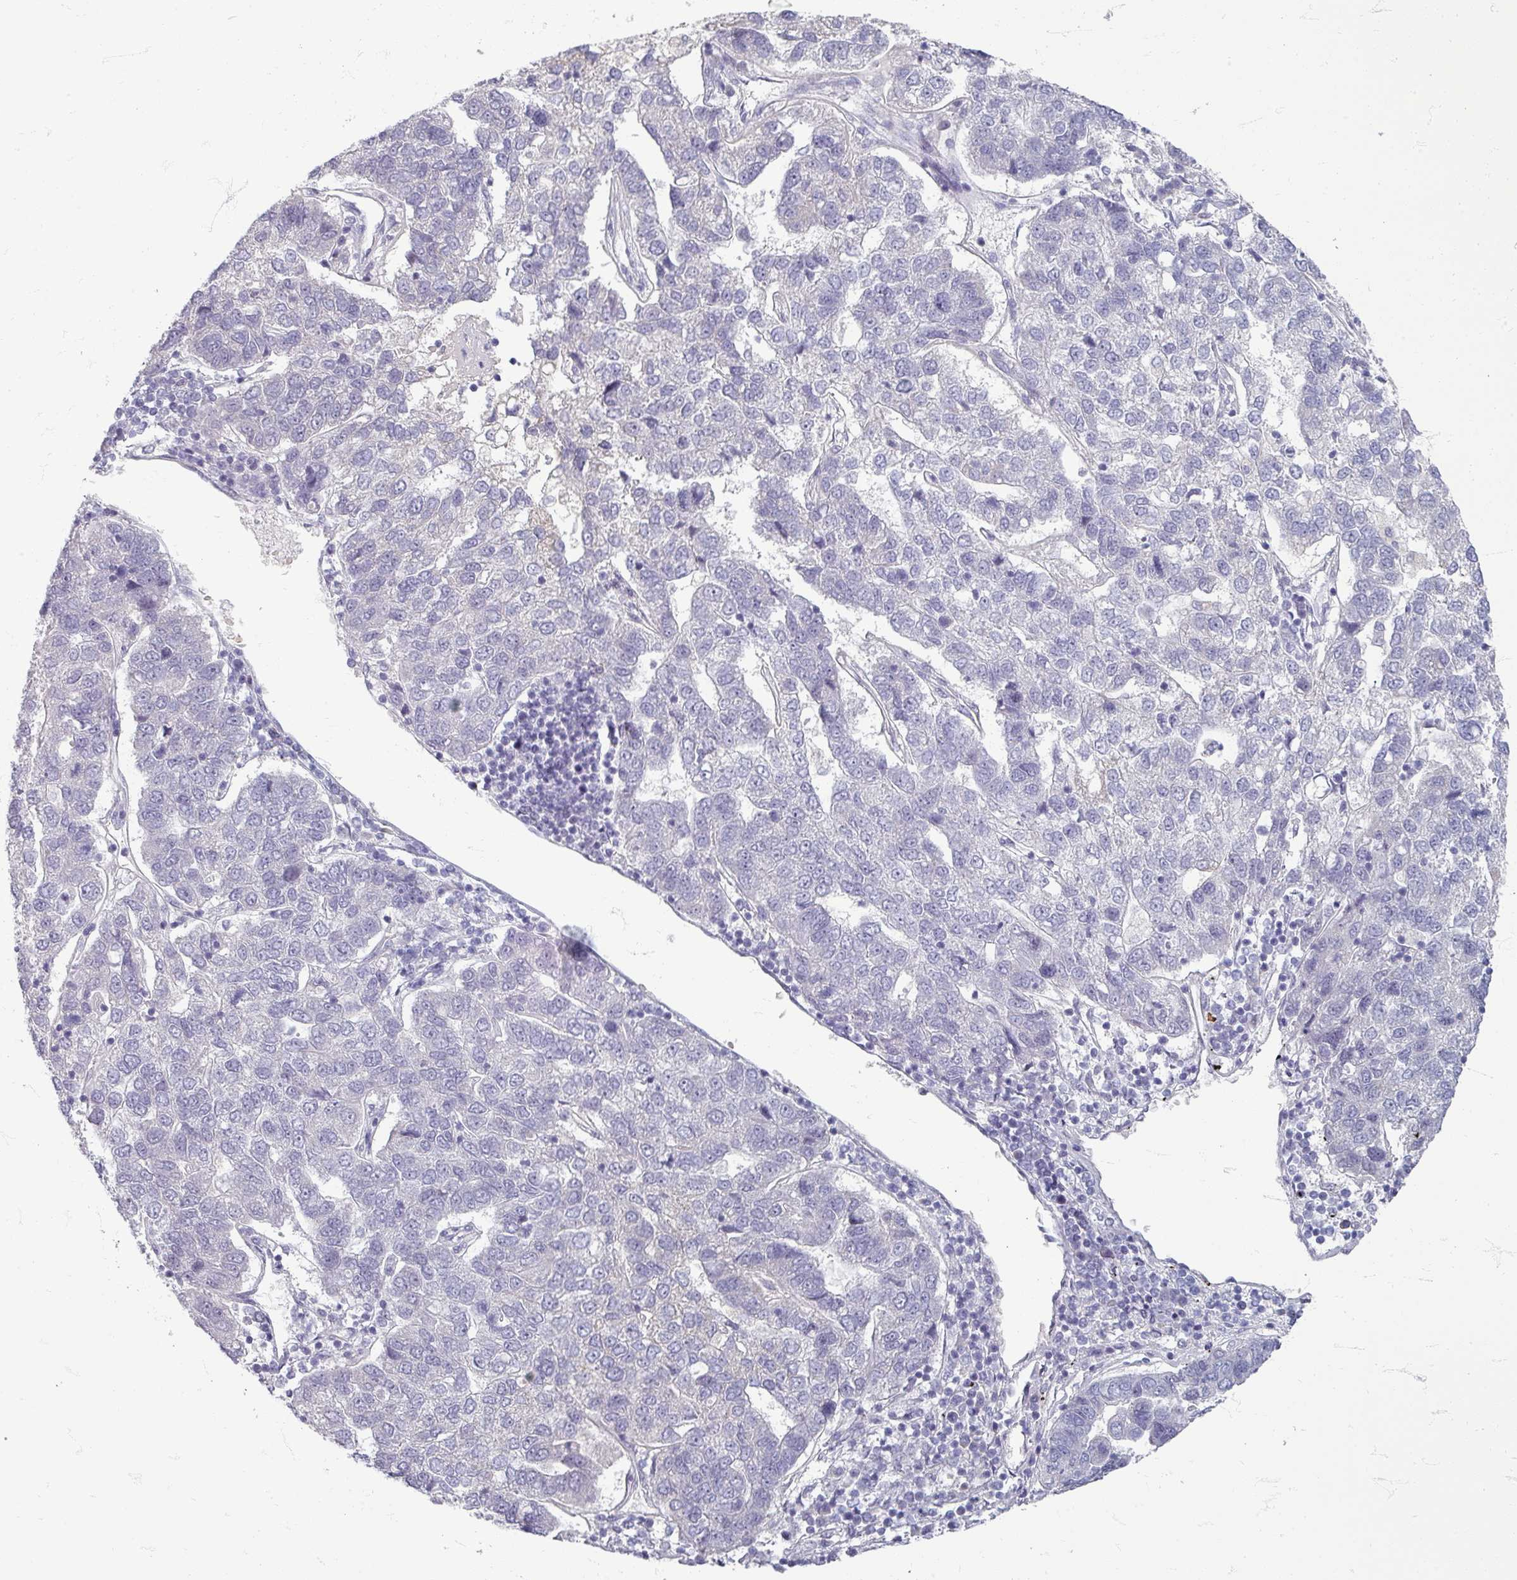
{"staining": {"intensity": "negative", "quantity": "none", "location": "none"}, "tissue": "pancreatic cancer", "cell_type": "Tumor cells", "image_type": "cancer", "snomed": [{"axis": "morphology", "description": "Adenocarcinoma, NOS"}, {"axis": "topography", "description": "Pancreas"}], "caption": "The photomicrograph reveals no significant staining in tumor cells of pancreatic adenocarcinoma.", "gene": "ZNF878", "patient": {"sex": "female", "age": 61}}